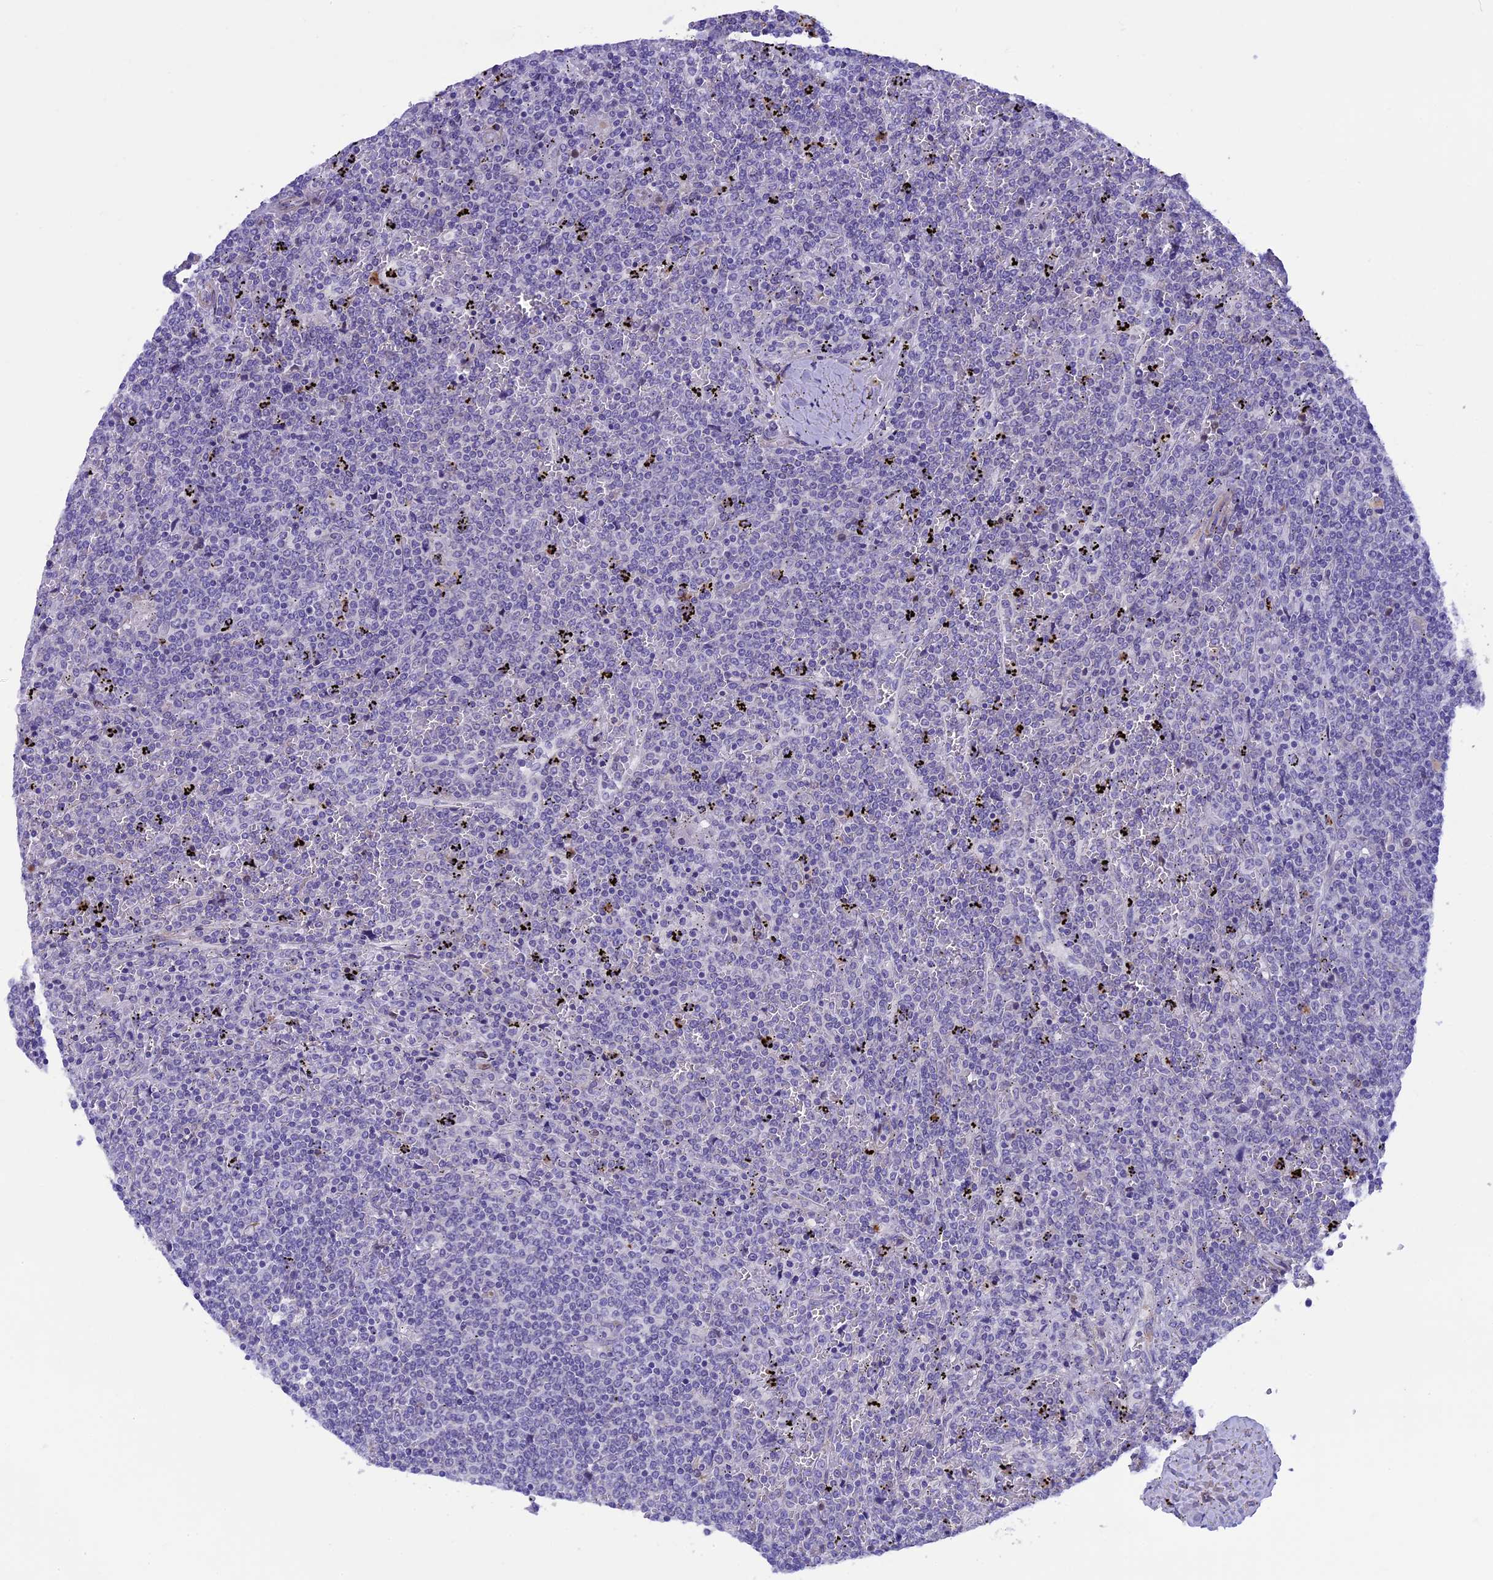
{"staining": {"intensity": "negative", "quantity": "none", "location": "none"}, "tissue": "lymphoma", "cell_type": "Tumor cells", "image_type": "cancer", "snomed": [{"axis": "morphology", "description": "Malignant lymphoma, non-Hodgkin's type, Low grade"}, {"axis": "topography", "description": "Spleen"}], "caption": "This is a image of immunohistochemistry staining of low-grade malignant lymphoma, non-Hodgkin's type, which shows no staining in tumor cells. (DAB (3,3'-diaminobenzidine) IHC with hematoxylin counter stain).", "gene": "LOXL1", "patient": {"sex": "female", "age": 19}}